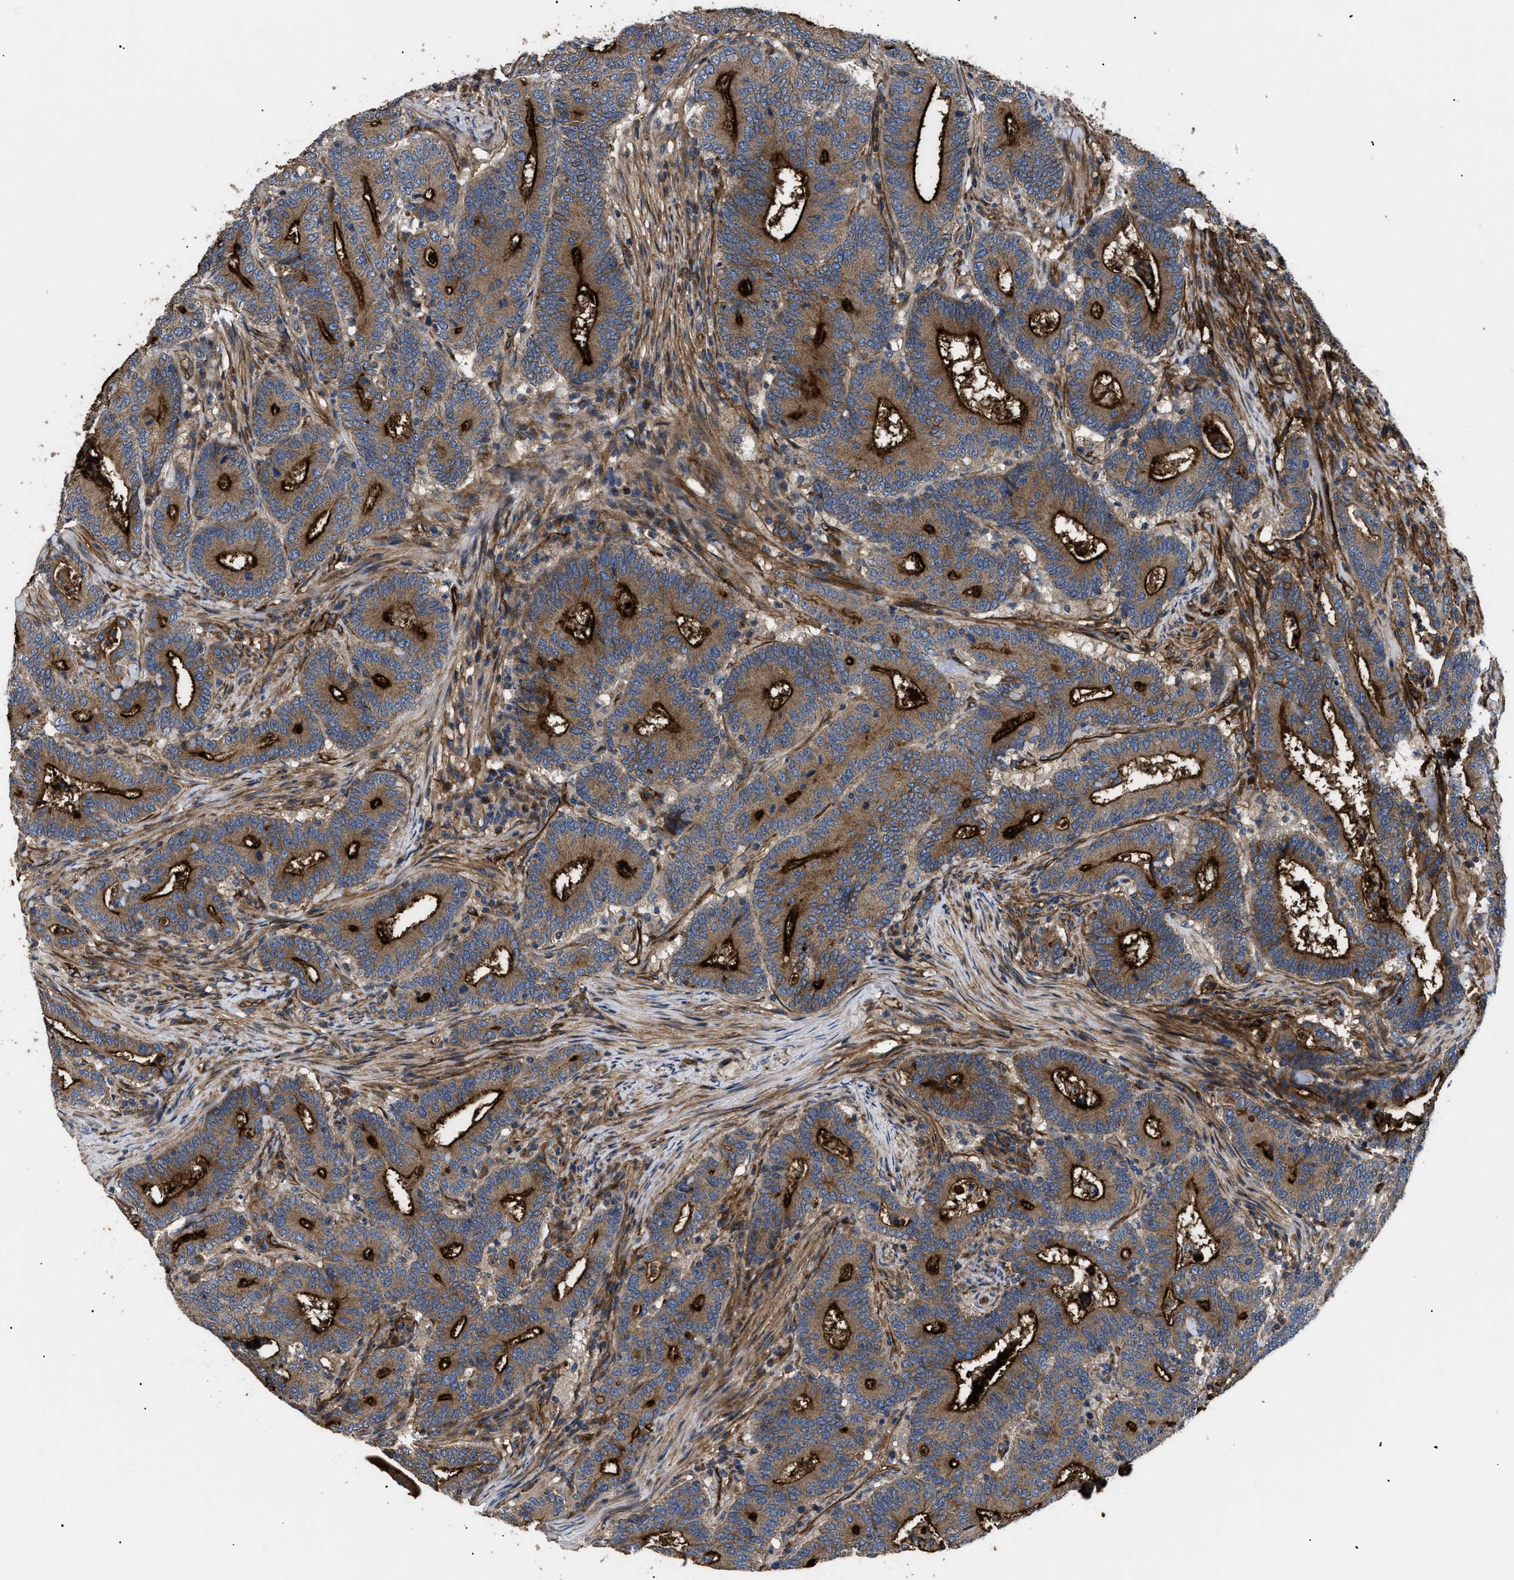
{"staining": {"intensity": "strong", "quantity": ">75%", "location": "cytoplasmic/membranous"}, "tissue": "colorectal cancer", "cell_type": "Tumor cells", "image_type": "cancer", "snomed": [{"axis": "morphology", "description": "Adenocarcinoma, NOS"}, {"axis": "topography", "description": "Colon"}], "caption": "A micrograph of adenocarcinoma (colorectal) stained for a protein demonstrates strong cytoplasmic/membranous brown staining in tumor cells. (Brightfield microscopy of DAB IHC at high magnification).", "gene": "NT5E", "patient": {"sex": "female", "age": 66}}